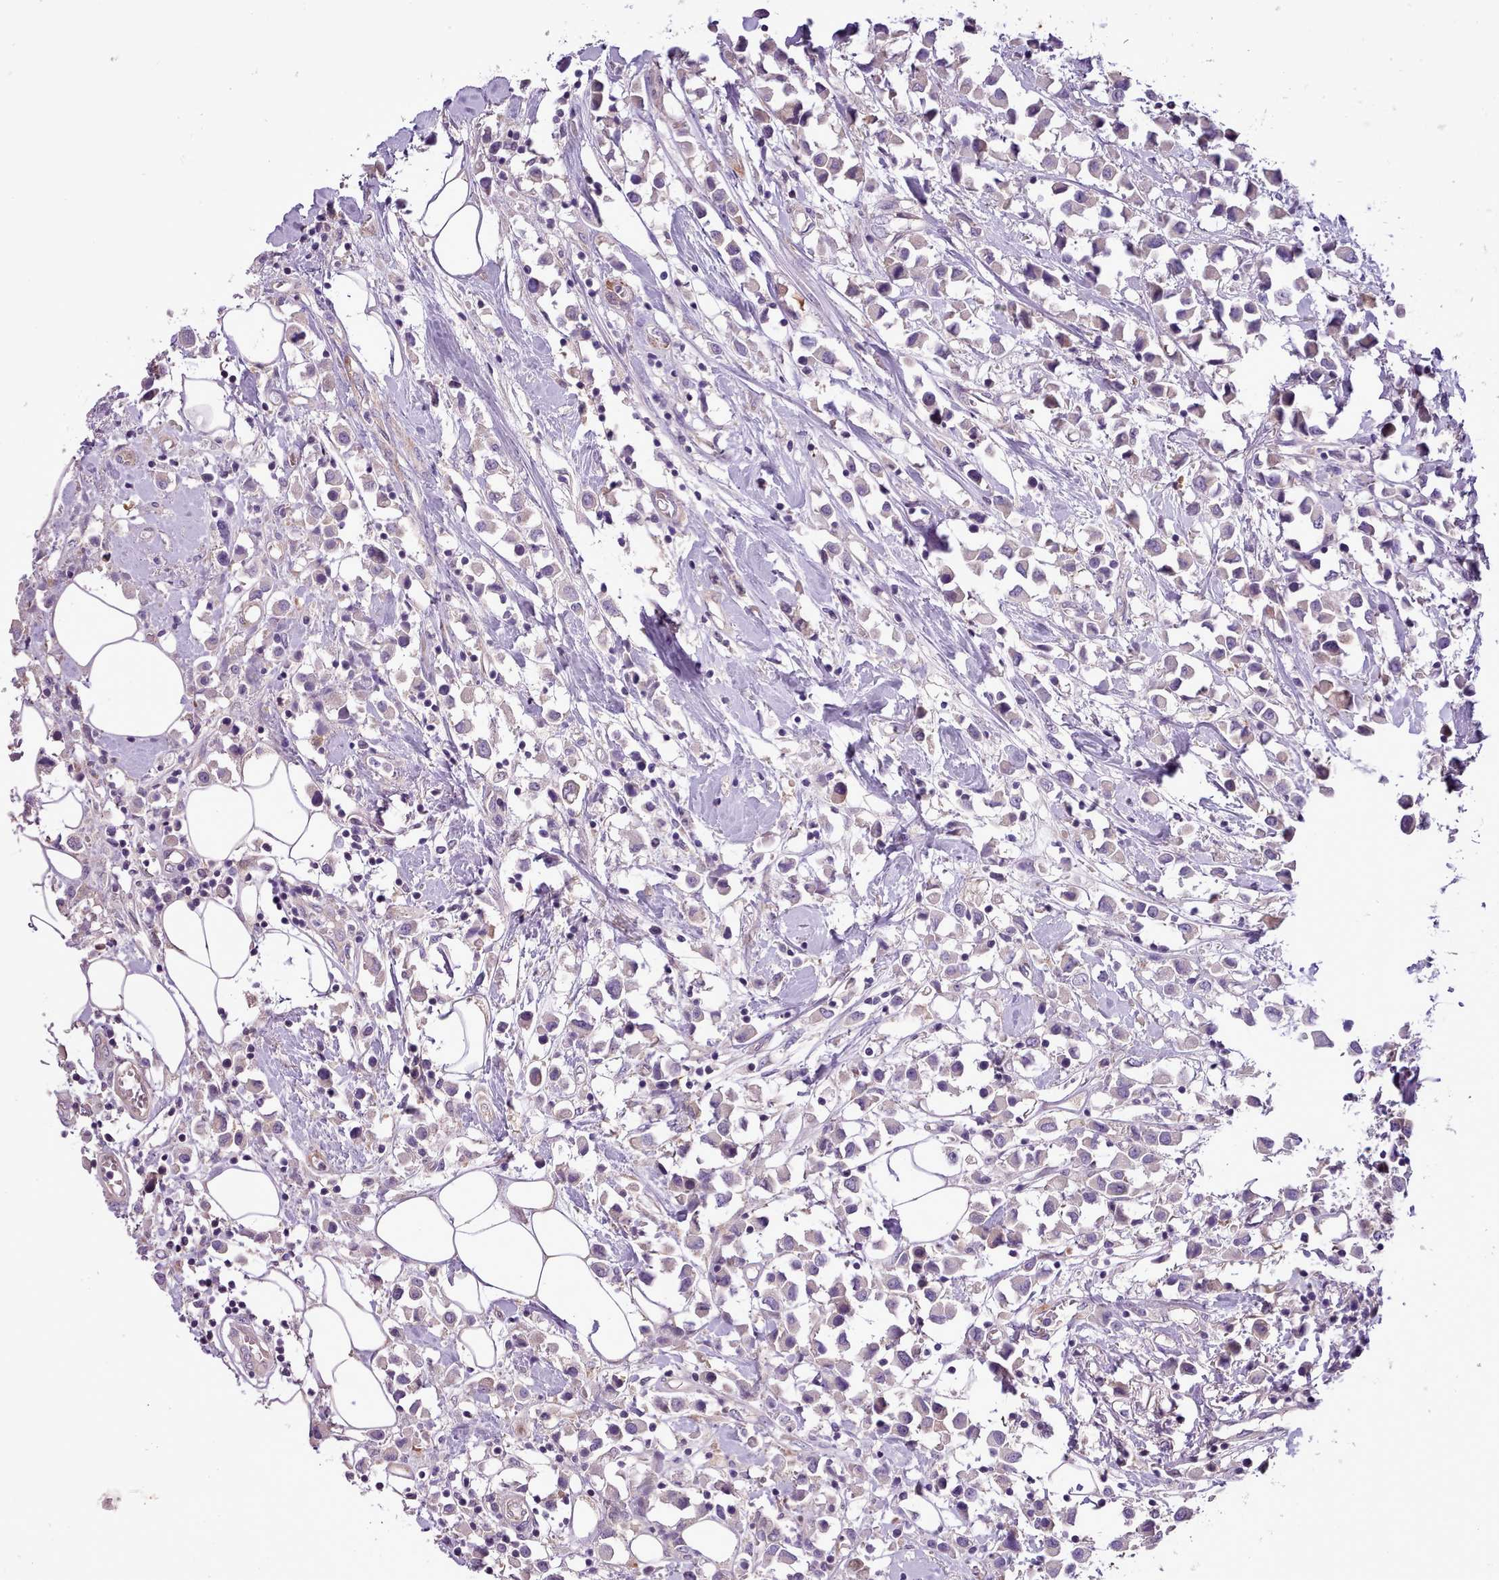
{"staining": {"intensity": "negative", "quantity": "none", "location": "none"}, "tissue": "breast cancer", "cell_type": "Tumor cells", "image_type": "cancer", "snomed": [{"axis": "morphology", "description": "Duct carcinoma"}, {"axis": "topography", "description": "Breast"}], "caption": "The photomicrograph exhibits no significant positivity in tumor cells of breast infiltrating ductal carcinoma.", "gene": "SETX", "patient": {"sex": "female", "age": 61}}